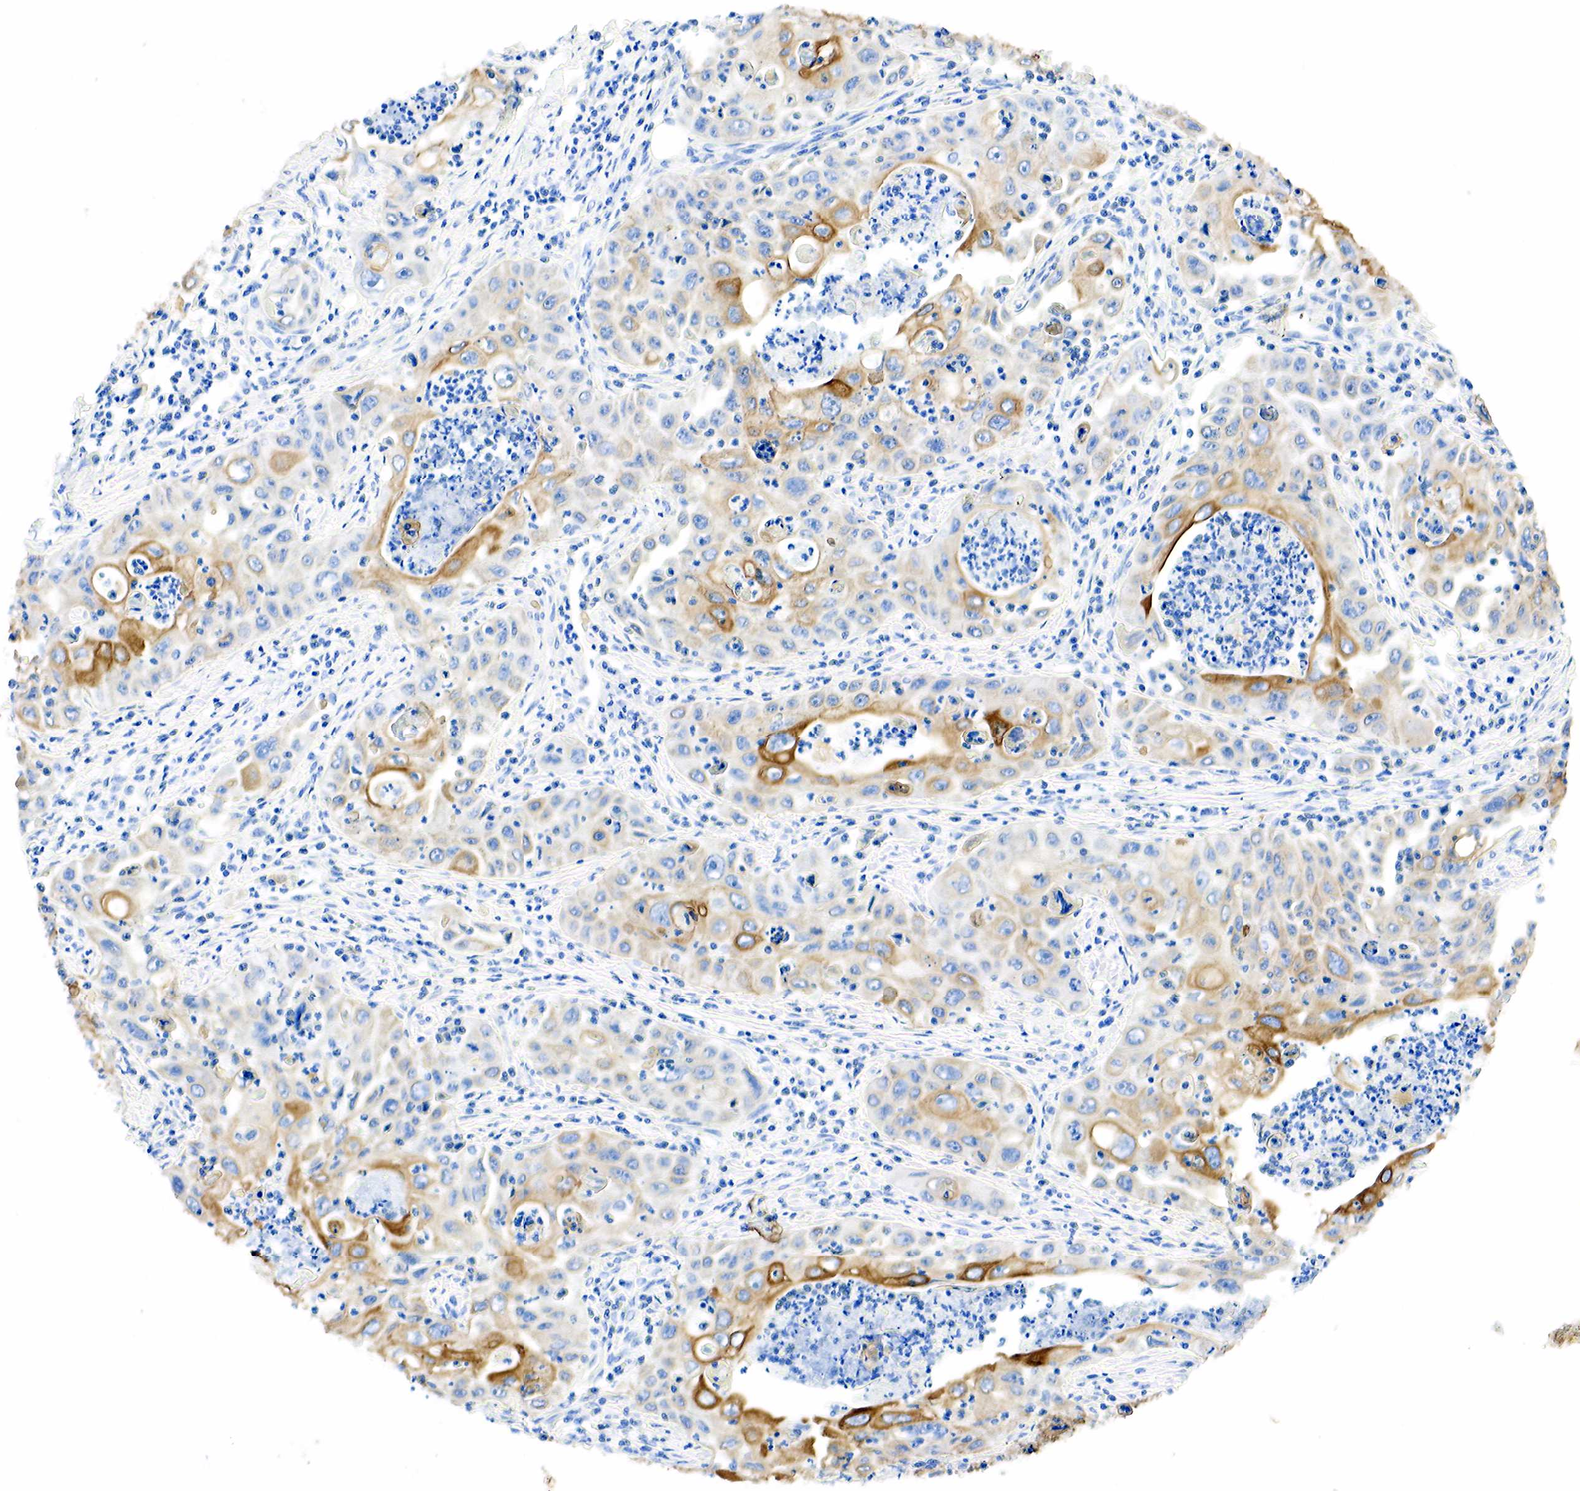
{"staining": {"intensity": "moderate", "quantity": "25%-75%", "location": "cytoplasmic/membranous"}, "tissue": "pancreatic cancer", "cell_type": "Tumor cells", "image_type": "cancer", "snomed": [{"axis": "morphology", "description": "Adenocarcinoma, NOS"}, {"axis": "topography", "description": "Pancreas"}], "caption": "The histopathology image demonstrates immunohistochemical staining of adenocarcinoma (pancreatic). There is moderate cytoplasmic/membranous expression is appreciated in approximately 25%-75% of tumor cells.", "gene": "PGR", "patient": {"sex": "male", "age": 70}}